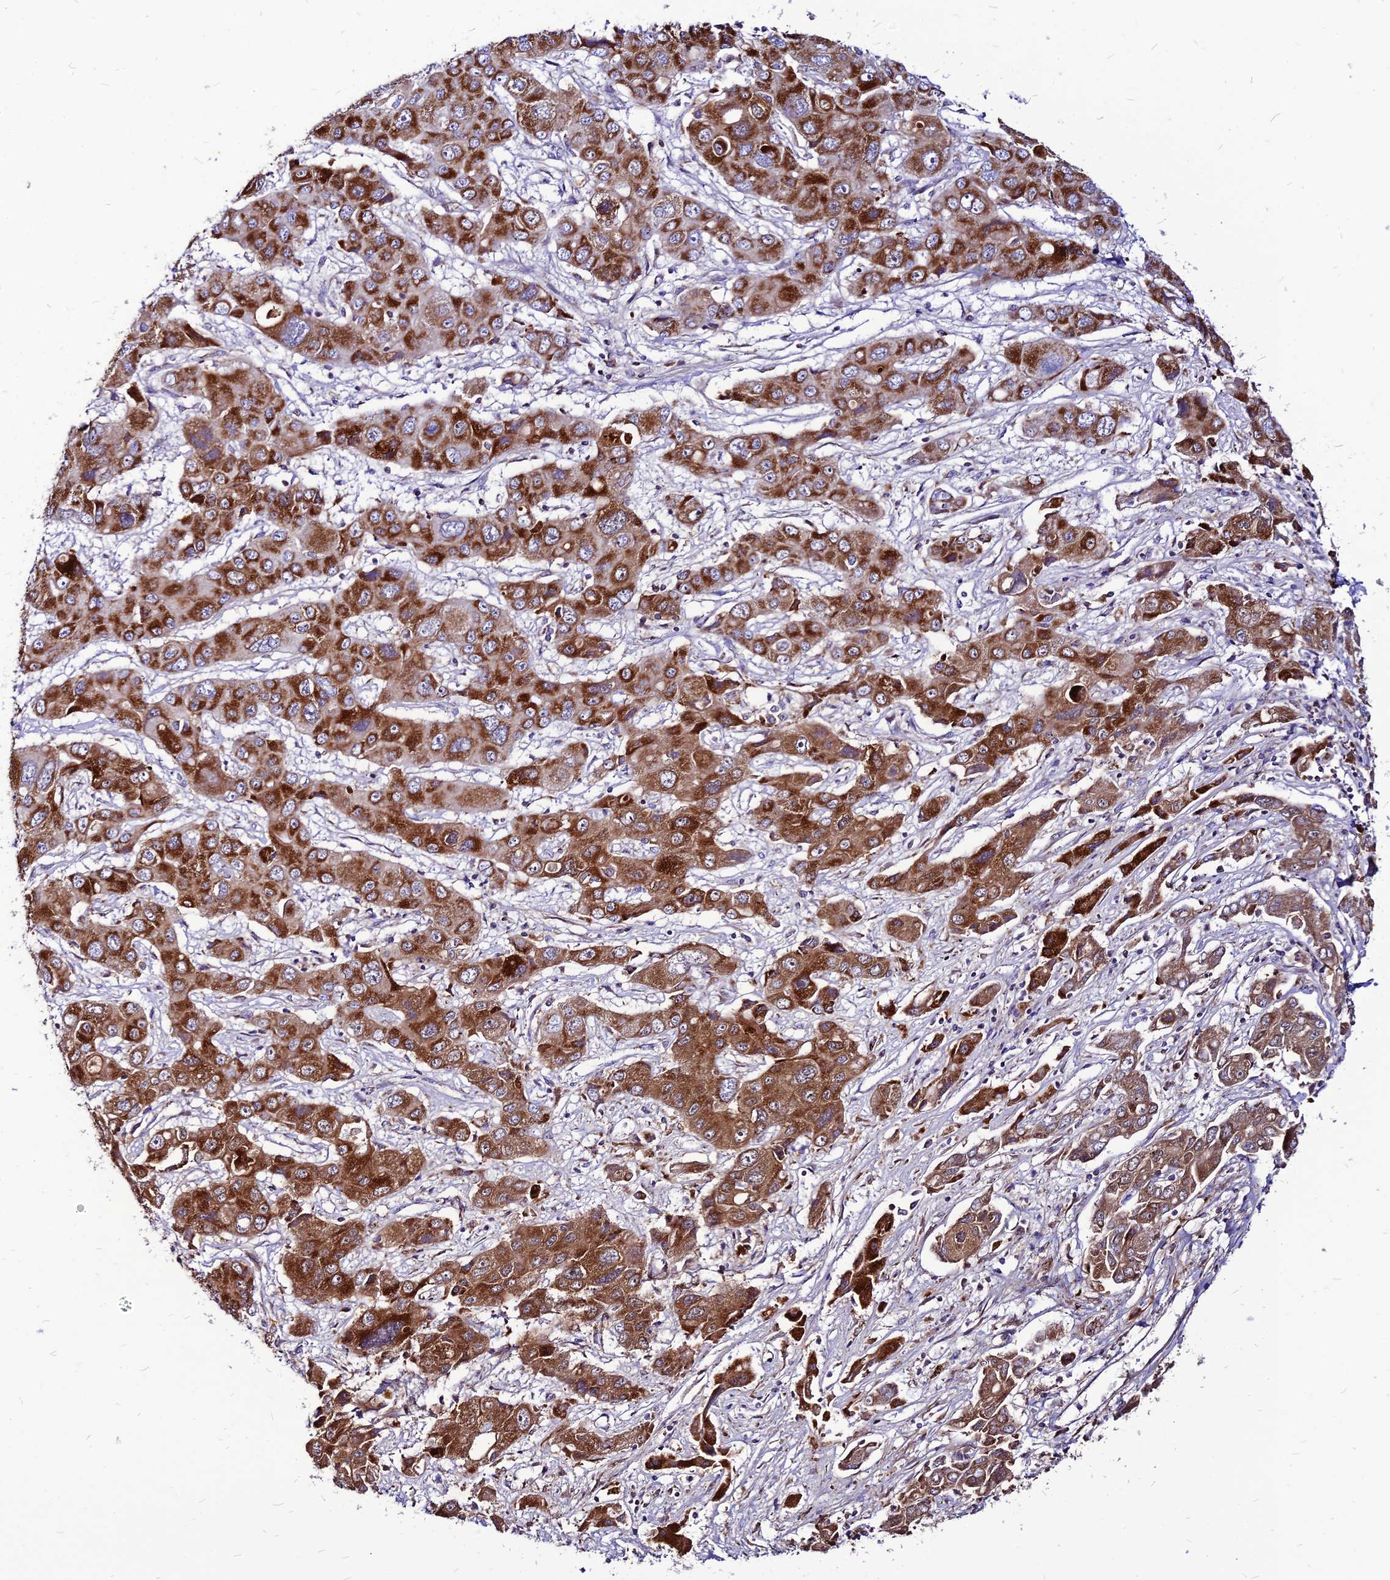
{"staining": {"intensity": "strong", "quantity": ">75%", "location": "cytoplasmic/membranous"}, "tissue": "liver cancer", "cell_type": "Tumor cells", "image_type": "cancer", "snomed": [{"axis": "morphology", "description": "Cholangiocarcinoma"}, {"axis": "topography", "description": "Liver"}], "caption": "High-magnification brightfield microscopy of liver cancer stained with DAB (3,3'-diaminobenzidine) (brown) and counterstained with hematoxylin (blue). tumor cells exhibit strong cytoplasmic/membranous staining is identified in approximately>75% of cells.", "gene": "ECI1", "patient": {"sex": "male", "age": 67}}